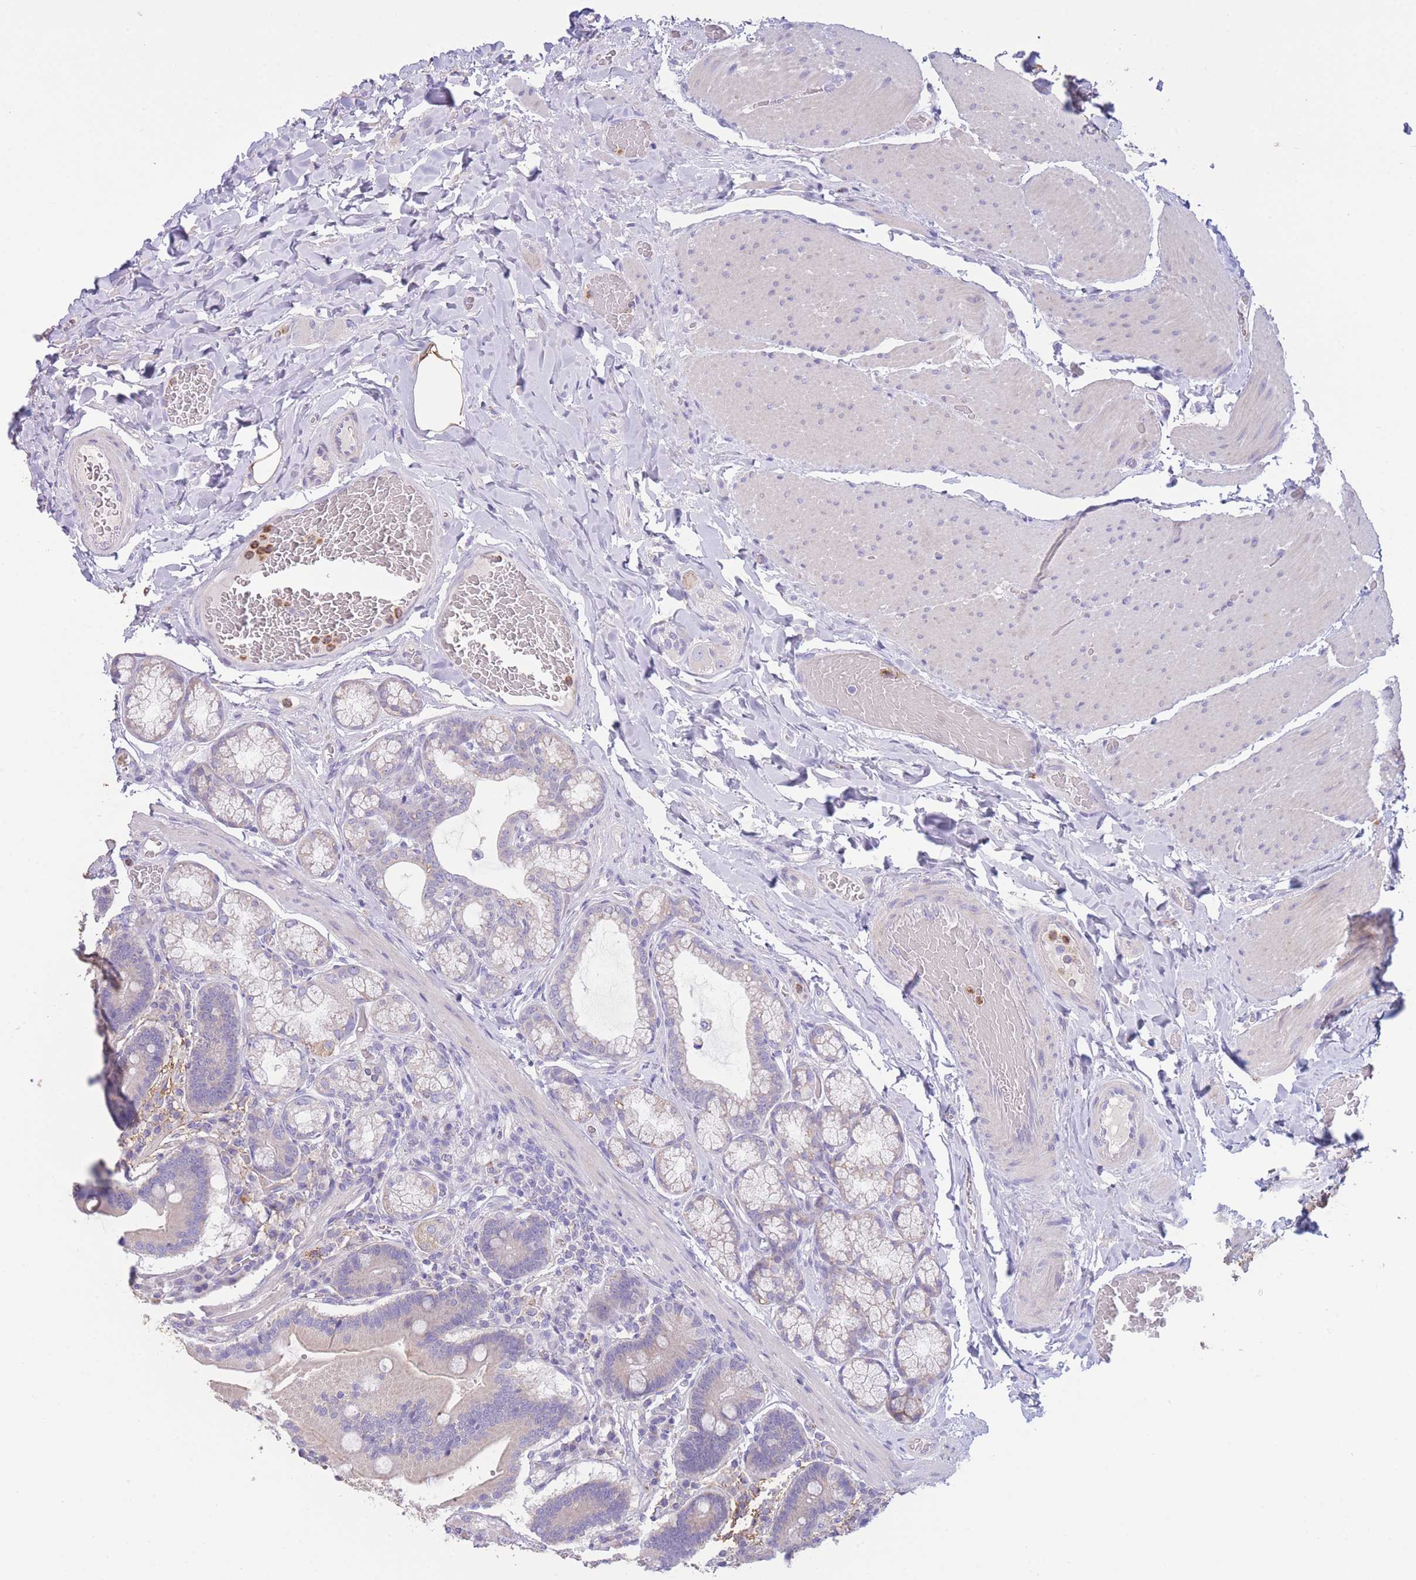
{"staining": {"intensity": "weak", "quantity": "<25%", "location": "cytoplasmic/membranous"}, "tissue": "duodenum", "cell_type": "Glandular cells", "image_type": "normal", "snomed": [{"axis": "morphology", "description": "Normal tissue, NOS"}, {"axis": "topography", "description": "Duodenum"}], "caption": "Duodenum was stained to show a protein in brown. There is no significant expression in glandular cells. The staining was performed using DAB to visualize the protein expression in brown, while the nuclei were stained in blue with hematoxylin (Magnification: 20x).", "gene": "CENPM", "patient": {"sex": "female", "age": 62}}